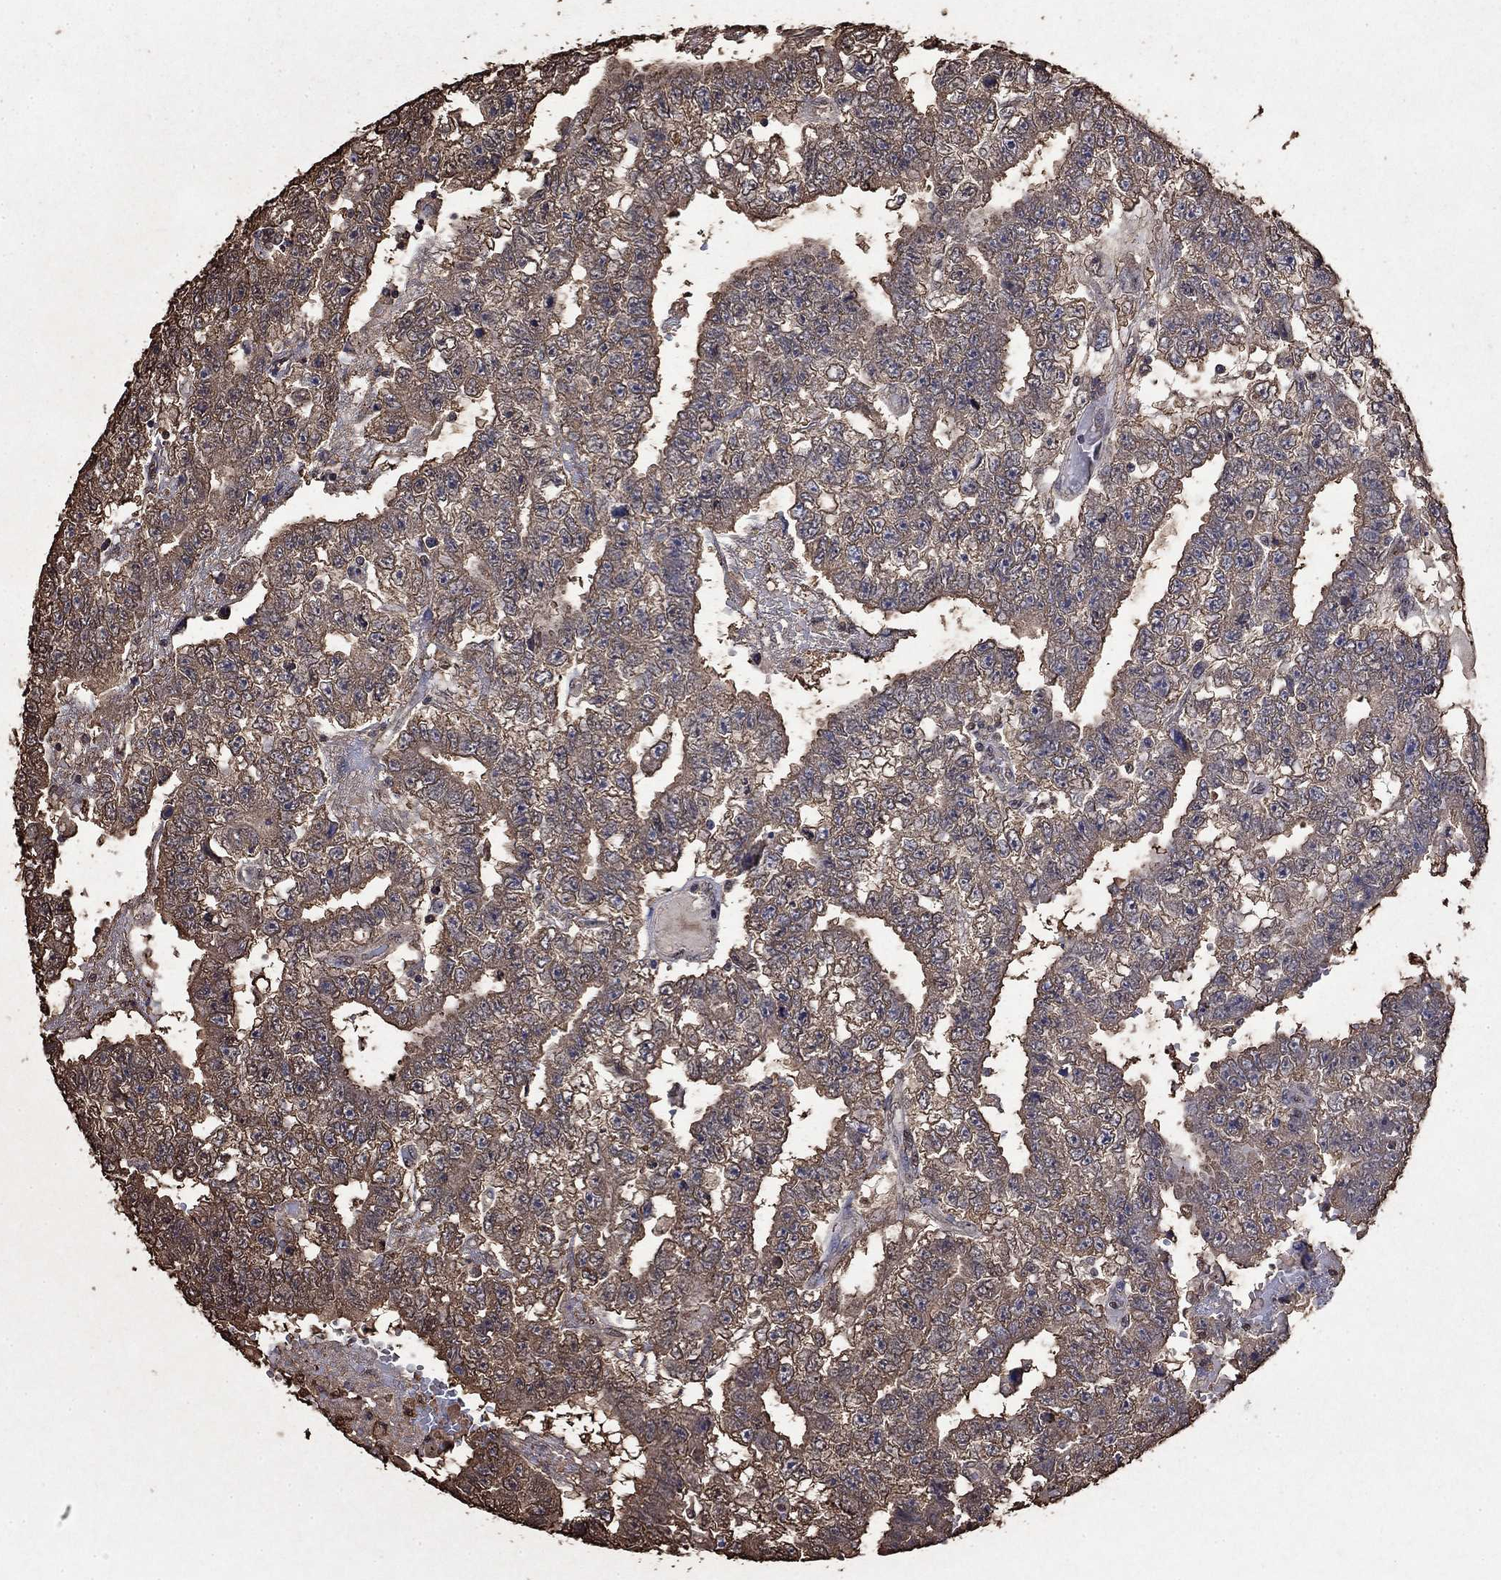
{"staining": {"intensity": "moderate", "quantity": "<25%", "location": "cytoplasmic/membranous"}, "tissue": "testis cancer", "cell_type": "Tumor cells", "image_type": "cancer", "snomed": [{"axis": "morphology", "description": "Carcinoma, Embryonal, NOS"}, {"axis": "topography", "description": "Testis"}], "caption": "IHC micrograph of human embryonal carcinoma (testis) stained for a protein (brown), which shows low levels of moderate cytoplasmic/membranous positivity in approximately <25% of tumor cells.", "gene": "GAPDH", "patient": {"sex": "male", "age": 25}}